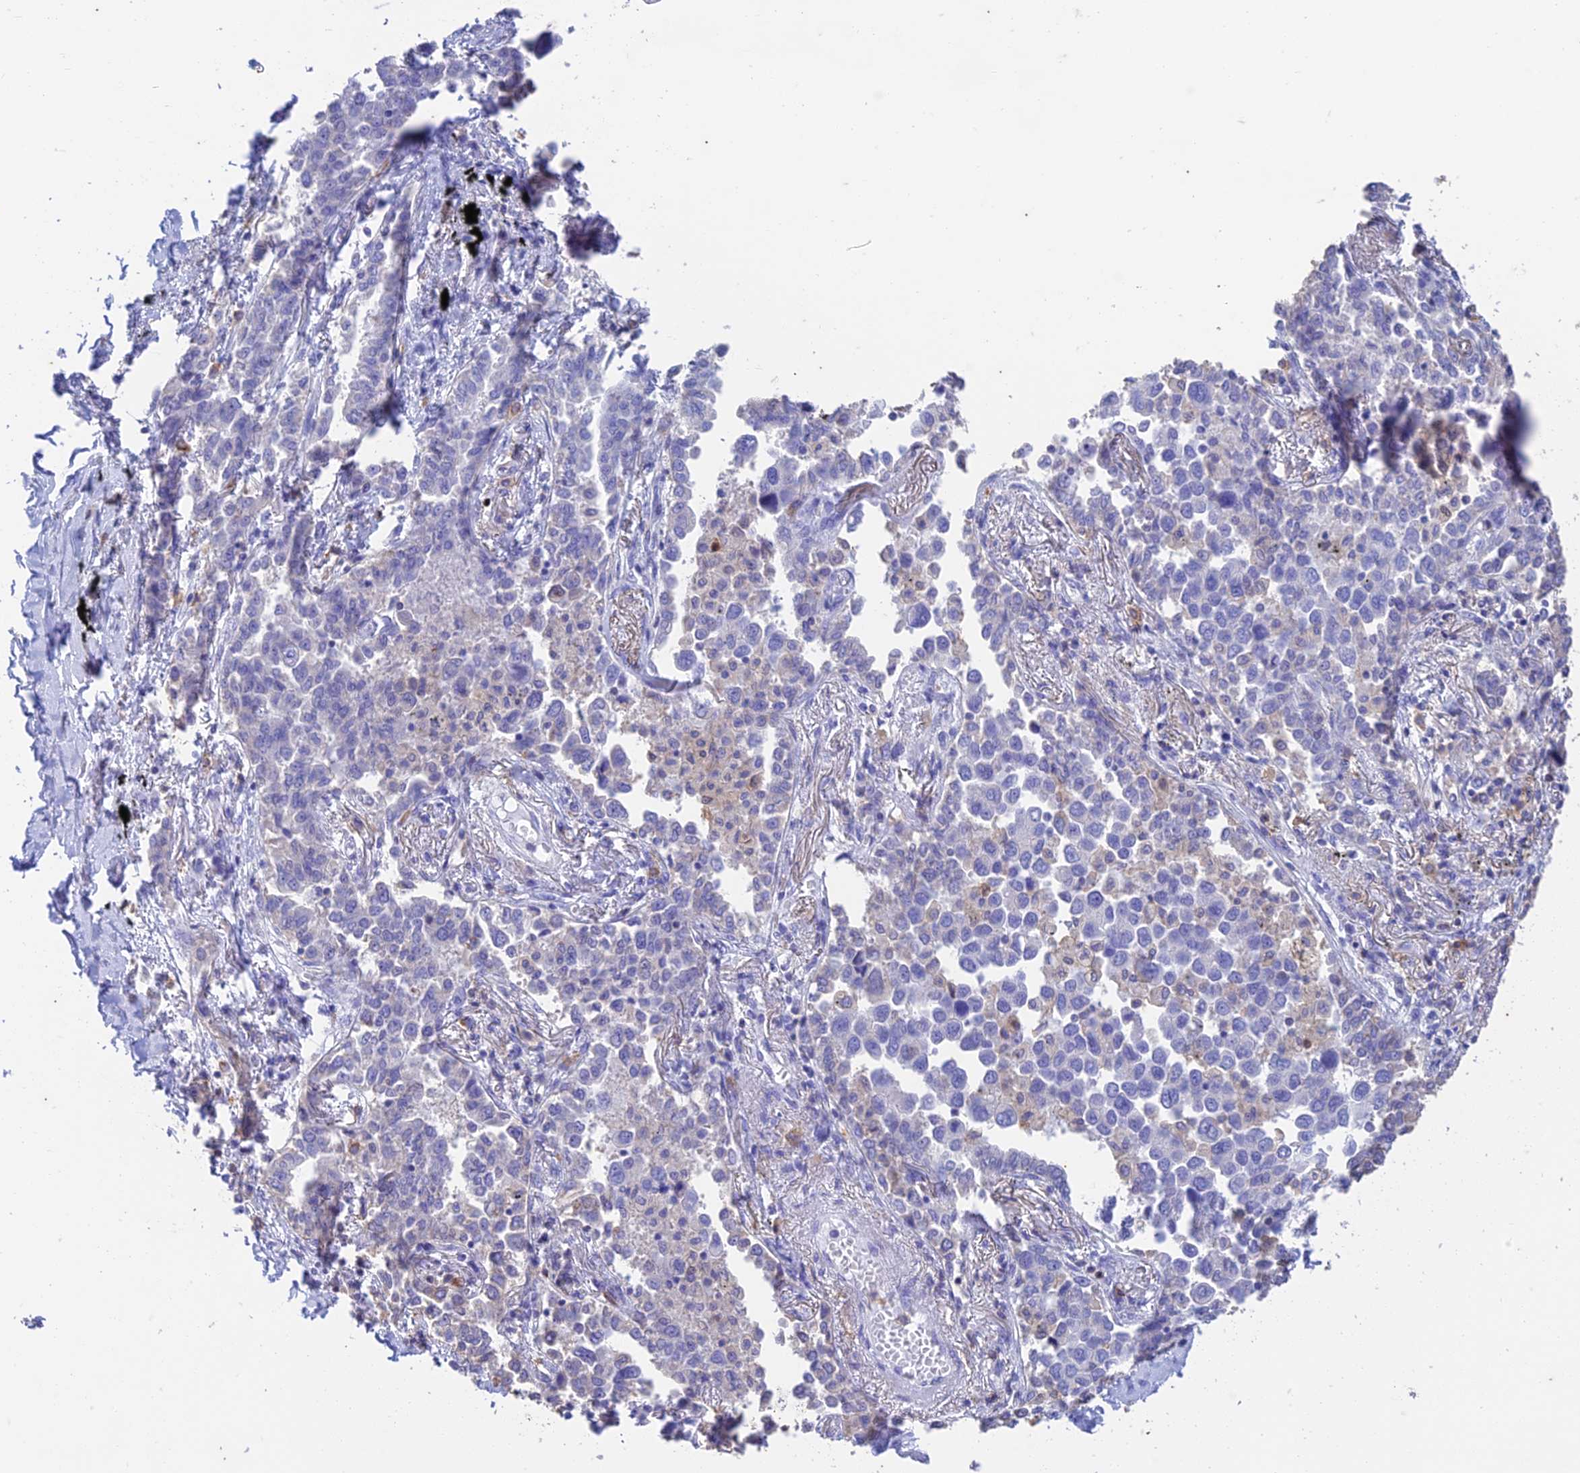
{"staining": {"intensity": "negative", "quantity": "none", "location": "none"}, "tissue": "lung cancer", "cell_type": "Tumor cells", "image_type": "cancer", "snomed": [{"axis": "morphology", "description": "Adenocarcinoma, NOS"}, {"axis": "topography", "description": "Lung"}], "caption": "Immunohistochemical staining of human lung cancer (adenocarcinoma) demonstrates no significant staining in tumor cells.", "gene": "FGF7", "patient": {"sex": "male", "age": 67}}